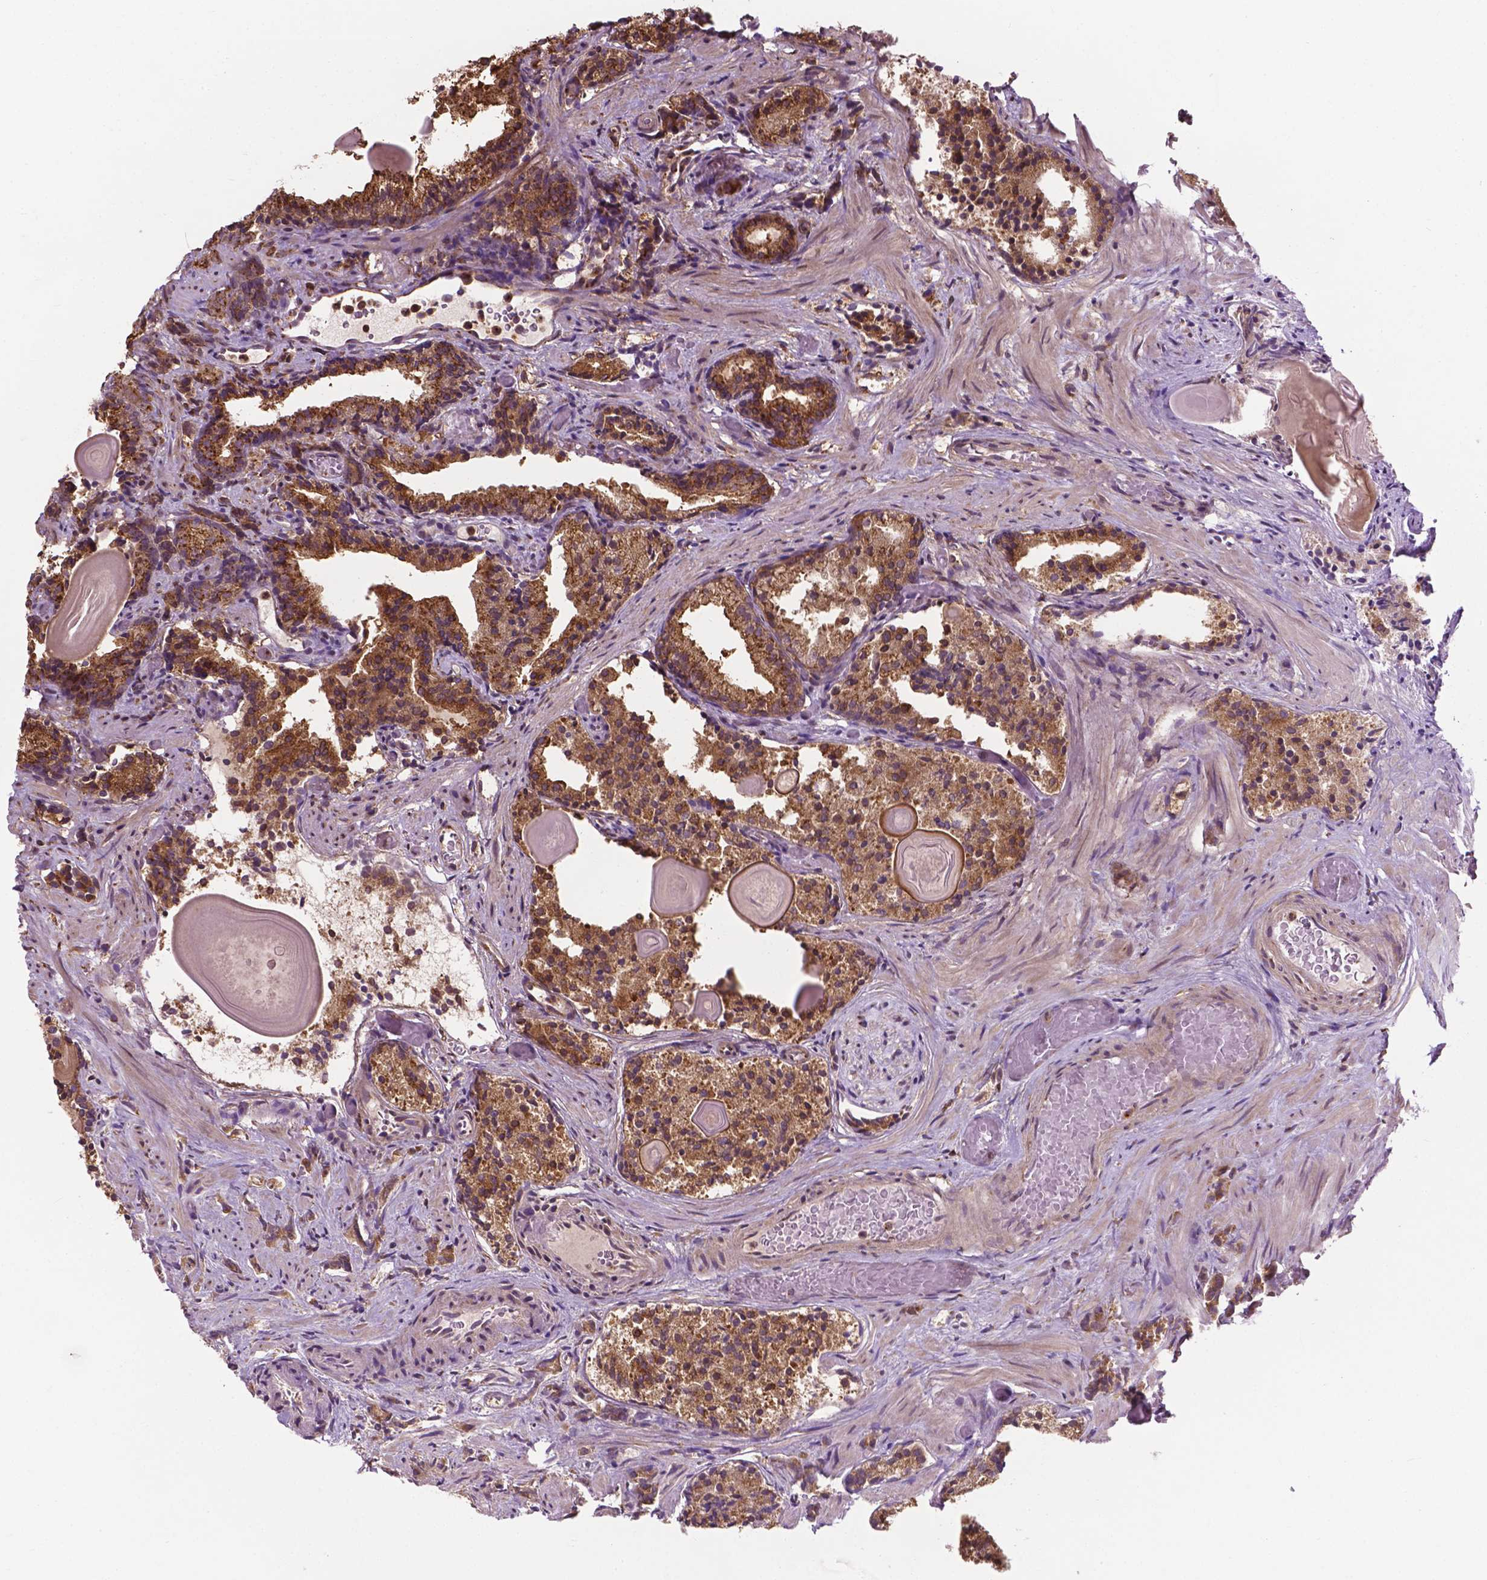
{"staining": {"intensity": "moderate", "quantity": ">75%", "location": "cytoplasmic/membranous"}, "tissue": "prostate cancer", "cell_type": "Tumor cells", "image_type": "cancer", "snomed": [{"axis": "morphology", "description": "Adenocarcinoma, High grade"}, {"axis": "topography", "description": "Prostate"}], "caption": "An IHC histopathology image of tumor tissue is shown. Protein staining in brown shows moderate cytoplasmic/membranous positivity in prostate cancer (high-grade adenocarcinoma) within tumor cells.", "gene": "PPP1CB", "patient": {"sex": "male", "age": 90}}